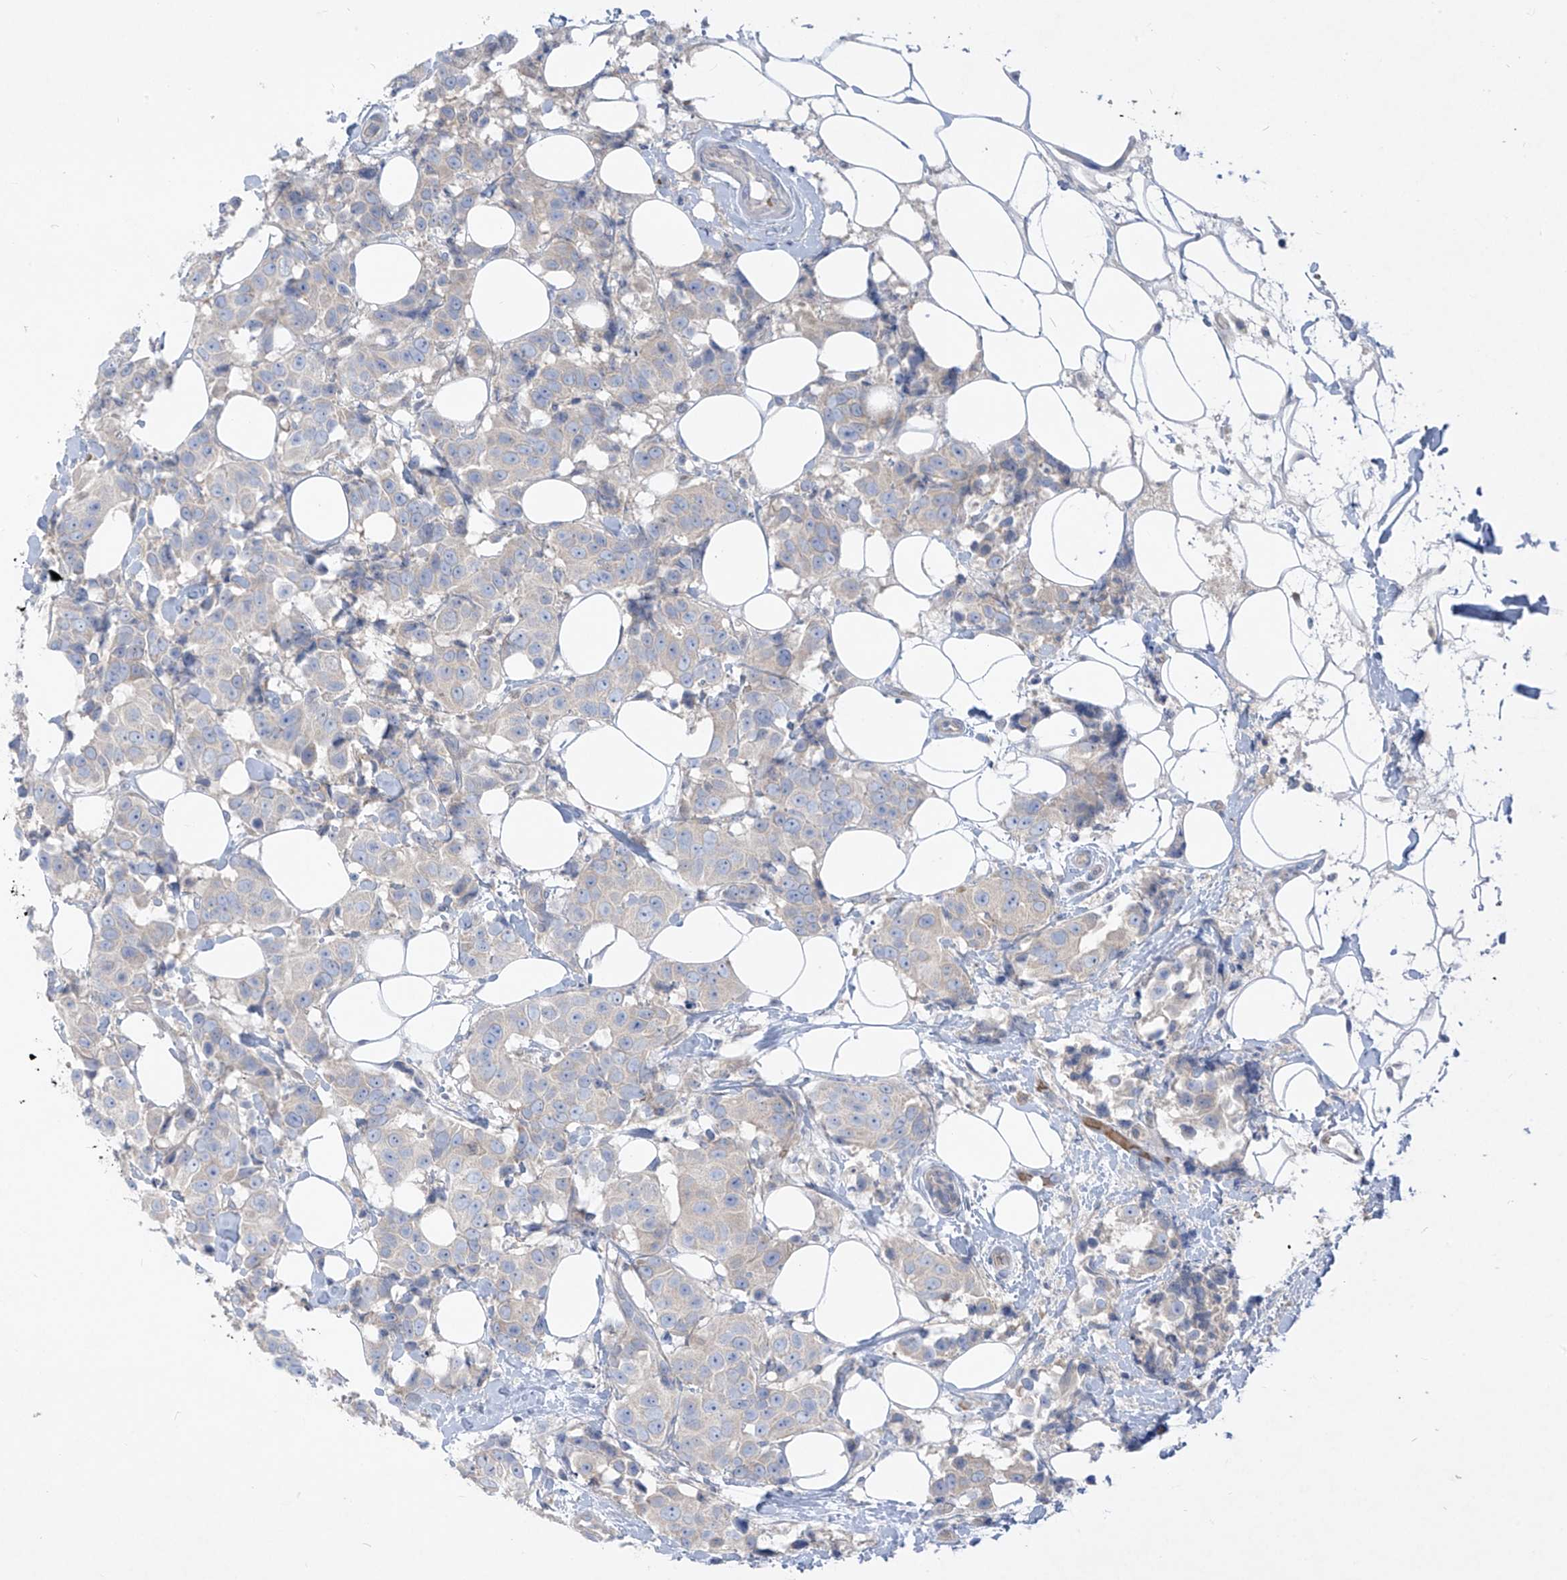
{"staining": {"intensity": "negative", "quantity": "none", "location": "none"}, "tissue": "breast cancer", "cell_type": "Tumor cells", "image_type": "cancer", "snomed": [{"axis": "morphology", "description": "Normal tissue, NOS"}, {"axis": "morphology", "description": "Duct carcinoma"}, {"axis": "topography", "description": "Breast"}], "caption": "An IHC image of breast intraductal carcinoma is shown. There is no staining in tumor cells of breast intraductal carcinoma. (DAB (3,3'-diaminobenzidine) IHC with hematoxylin counter stain).", "gene": "DGKQ", "patient": {"sex": "female", "age": 39}}